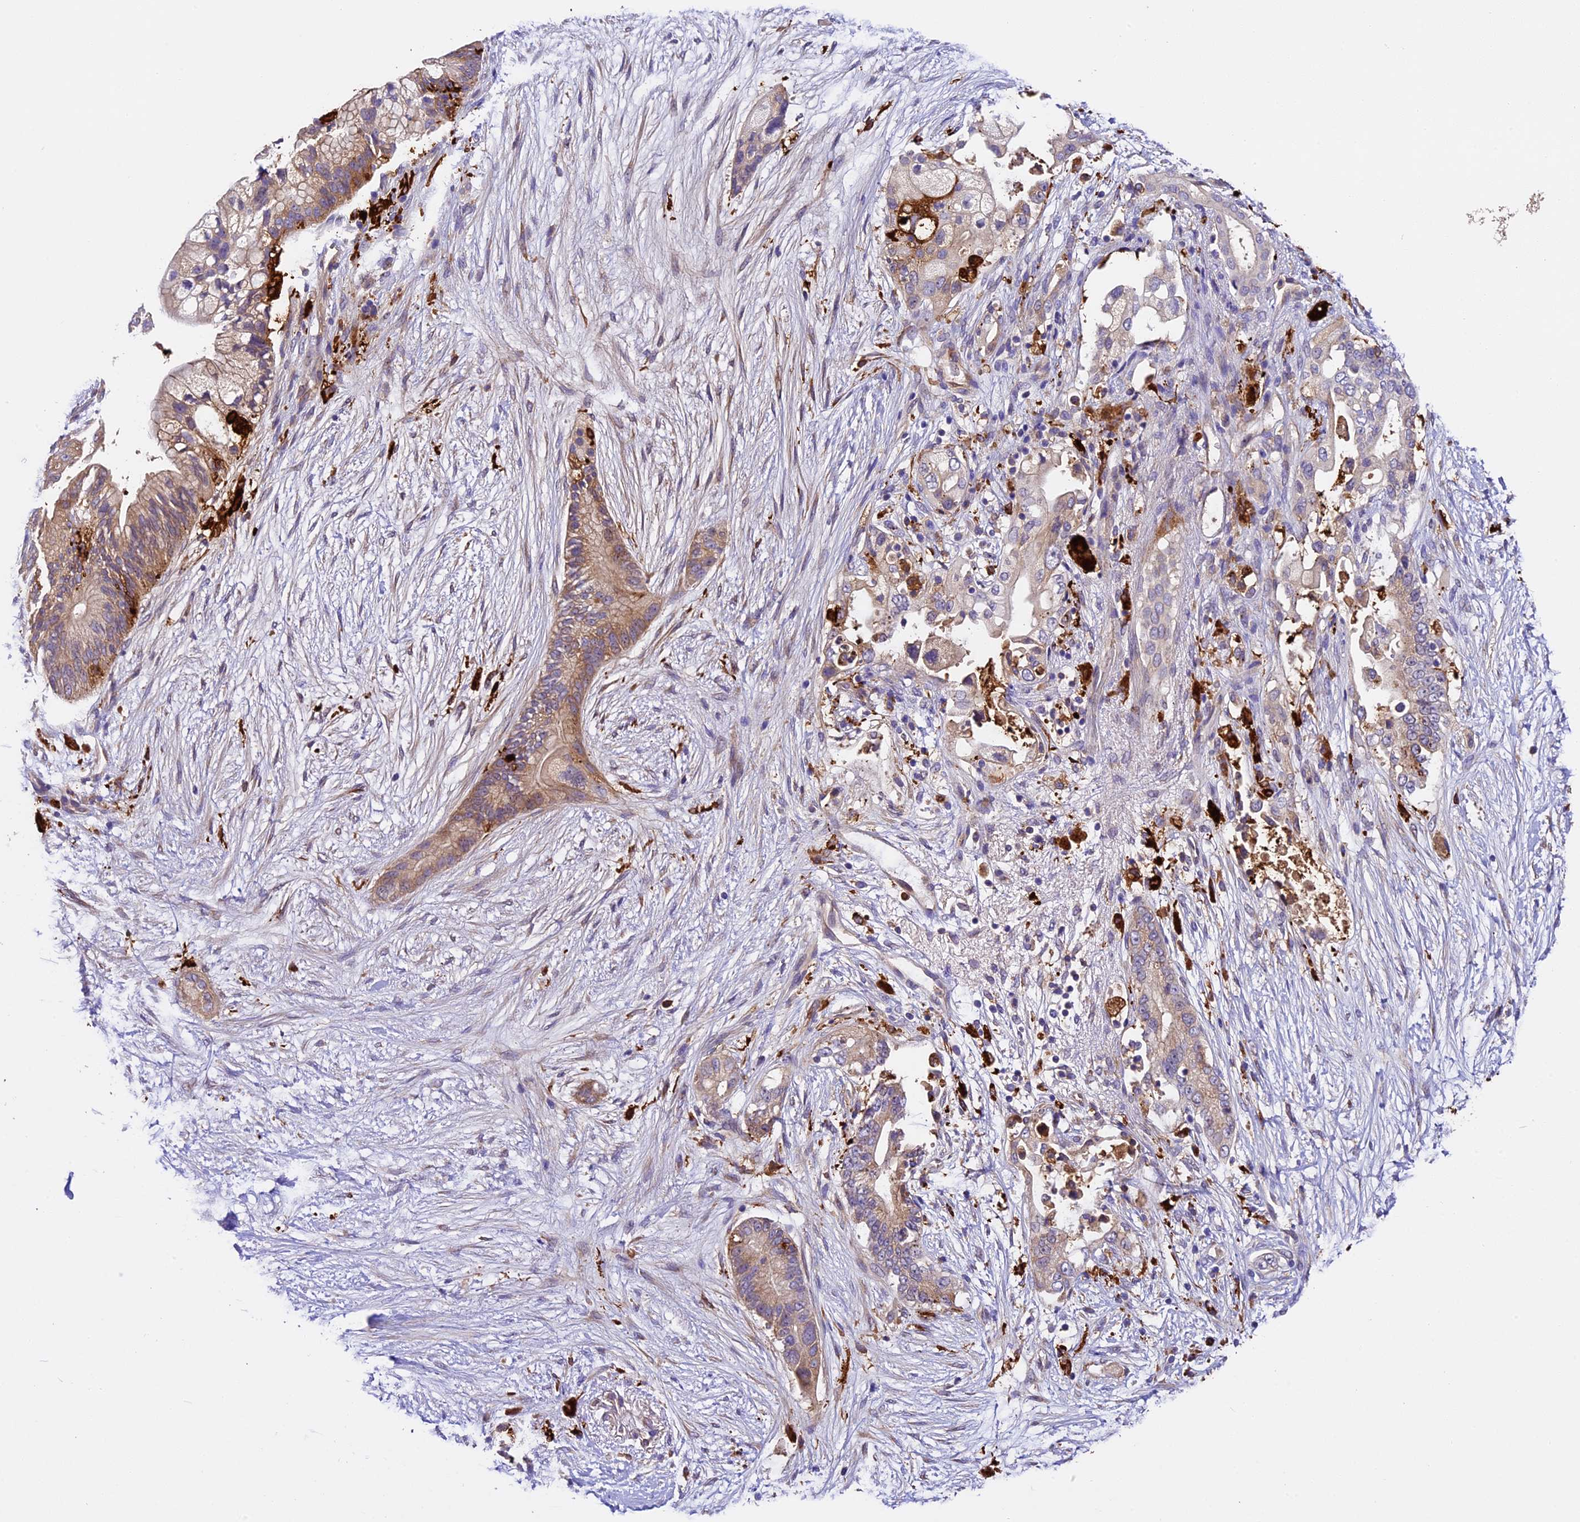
{"staining": {"intensity": "weak", "quantity": "25%-75%", "location": "cytoplasmic/membranous"}, "tissue": "pancreatic cancer", "cell_type": "Tumor cells", "image_type": "cancer", "snomed": [{"axis": "morphology", "description": "Adenocarcinoma, NOS"}, {"axis": "topography", "description": "Pancreas"}], "caption": "This is an image of immunohistochemistry staining of pancreatic adenocarcinoma, which shows weak expression in the cytoplasmic/membranous of tumor cells.", "gene": "CILP2", "patient": {"sex": "male", "age": 53}}